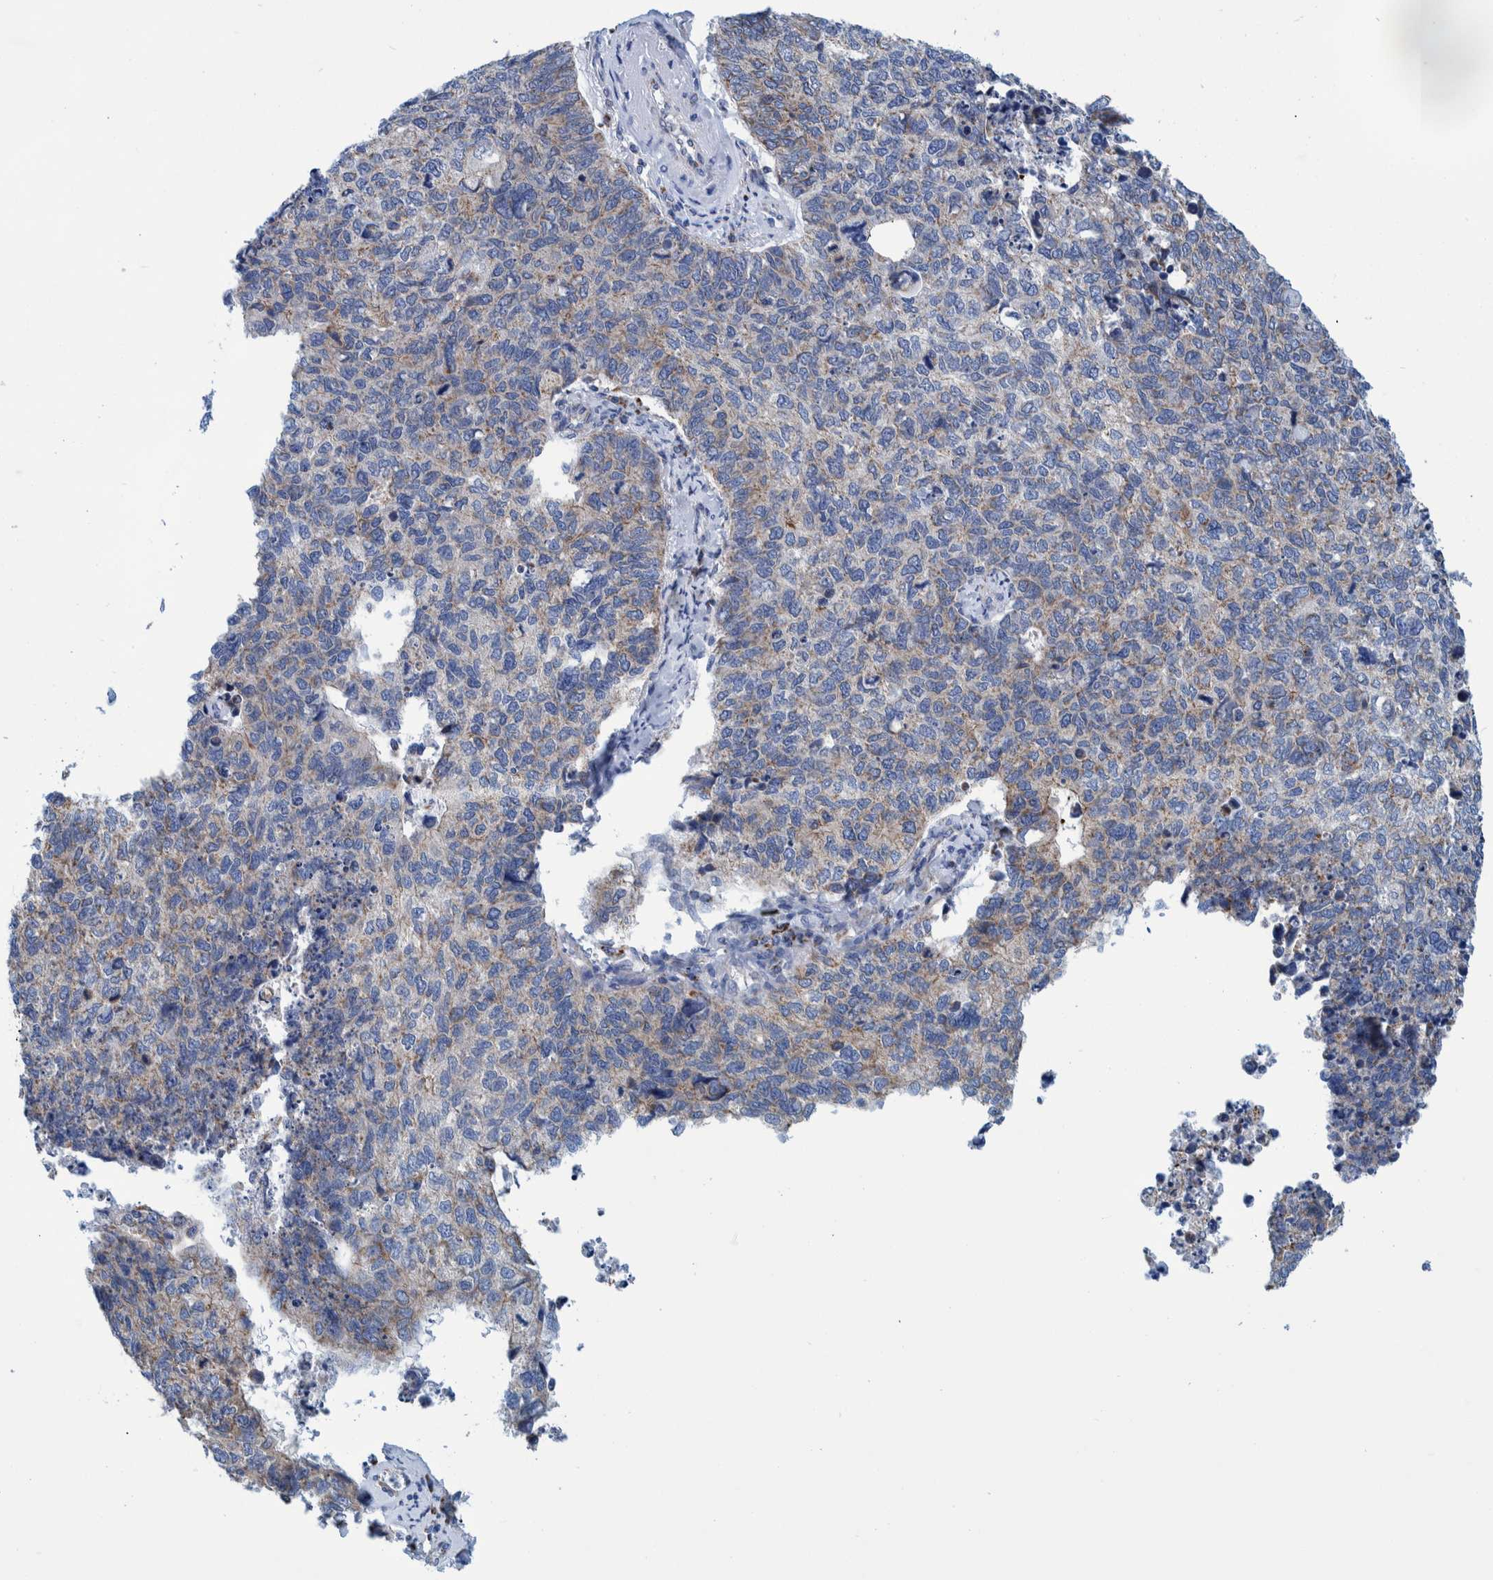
{"staining": {"intensity": "moderate", "quantity": "<25%", "location": "cytoplasmic/membranous"}, "tissue": "cervical cancer", "cell_type": "Tumor cells", "image_type": "cancer", "snomed": [{"axis": "morphology", "description": "Squamous cell carcinoma, NOS"}, {"axis": "topography", "description": "Cervix"}], "caption": "Moderate cytoplasmic/membranous protein staining is seen in about <25% of tumor cells in cervical cancer. (DAB (3,3'-diaminobenzidine) IHC, brown staining for protein, blue staining for nuclei).", "gene": "BZW2", "patient": {"sex": "female", "age": 63}}